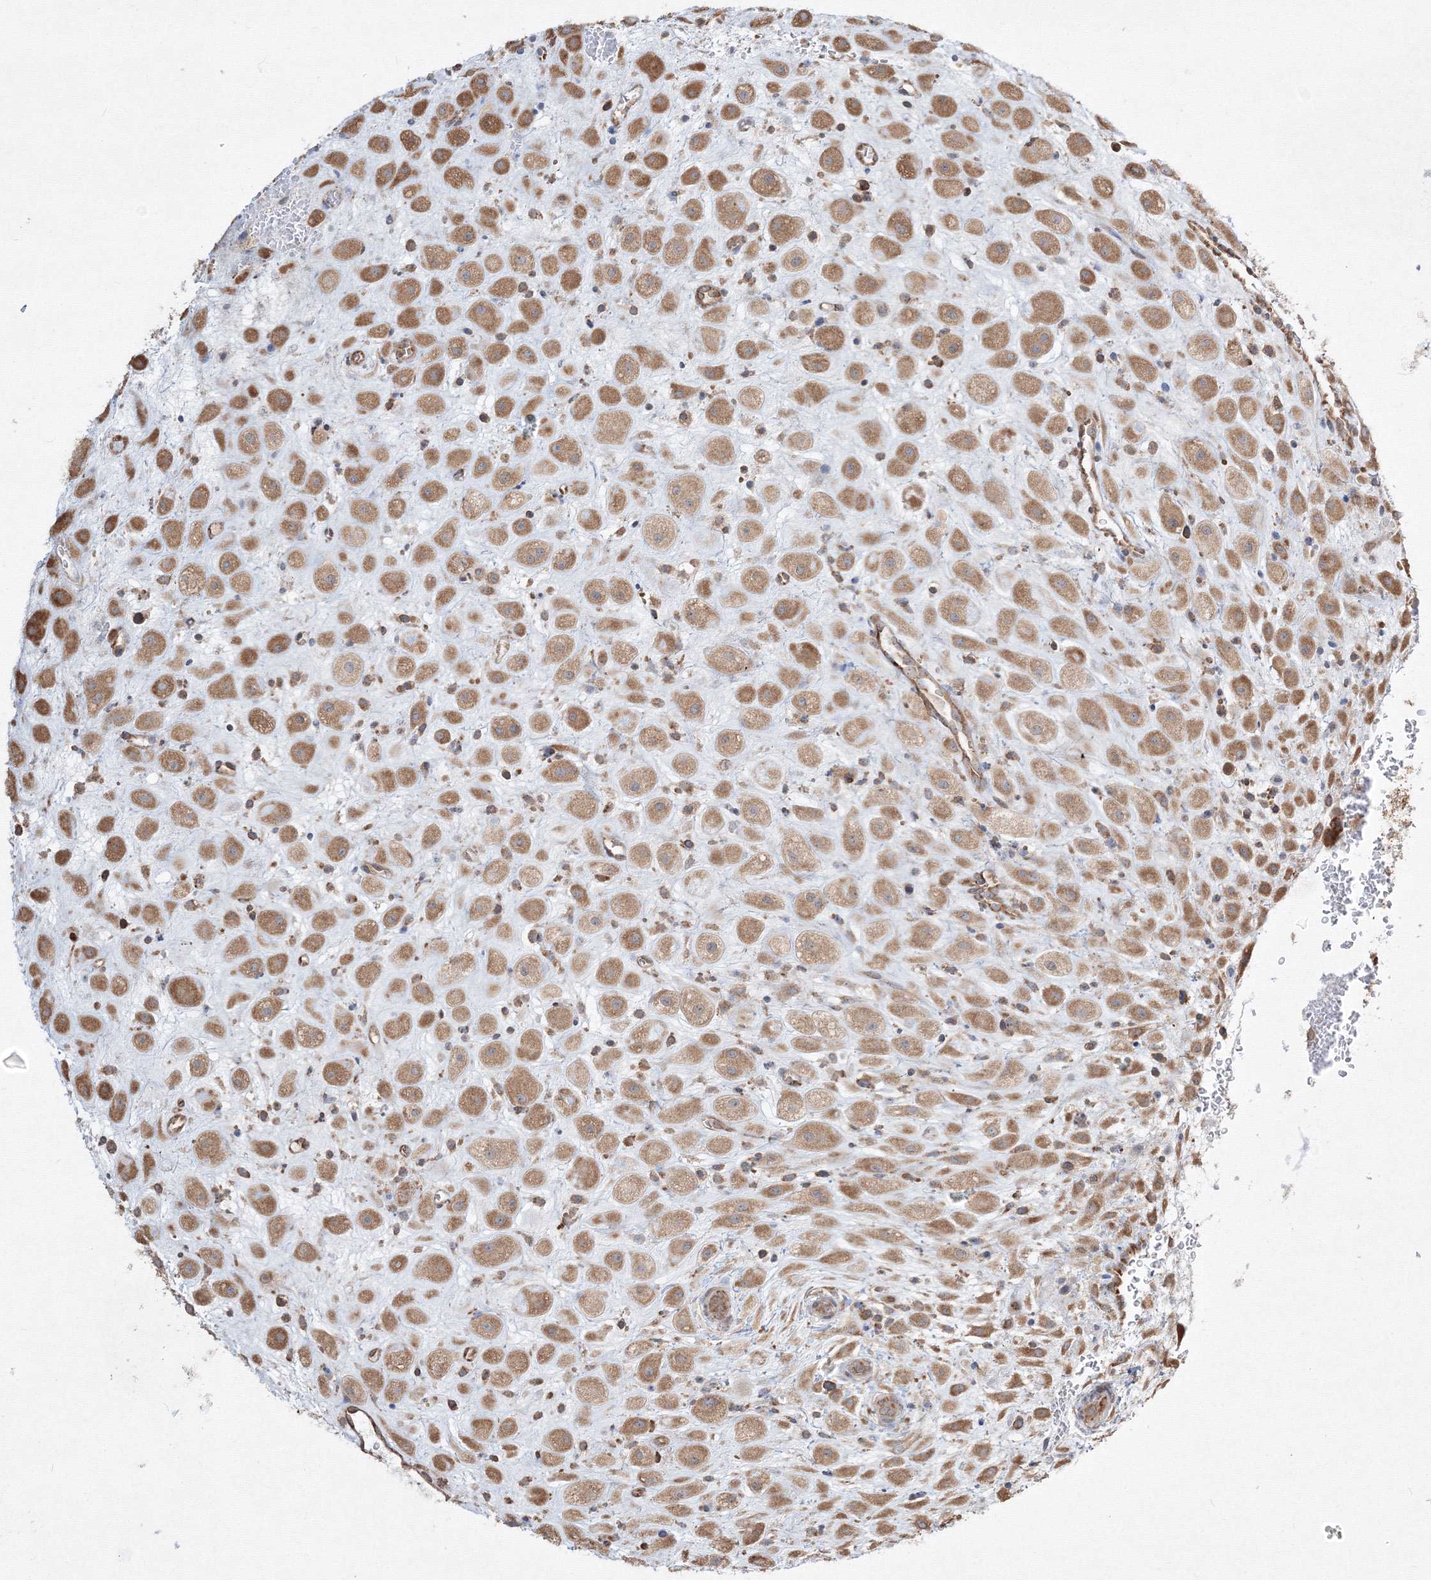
{"staining": {"intensity": "moderate", "quantity": ">75%", "location": "cytoplasmic/membranous"}, "tissue": "placenta", "cell_type": "Decidual cells", "image_type": "normal", "snomed": [{"axis": "morphology", "description": "Normal tissue, NOS"}, {"axis": "topography", "description": "Placenta"}], "caption": "Placenta stained for a protein displays moderate cytoplasmic/membranous positivity in decidual cells. (Brightfield microscopy of DAB IHC at high magnification).", "gene": "FBXL8", "patient": {"sex": "female", "age": 35}}